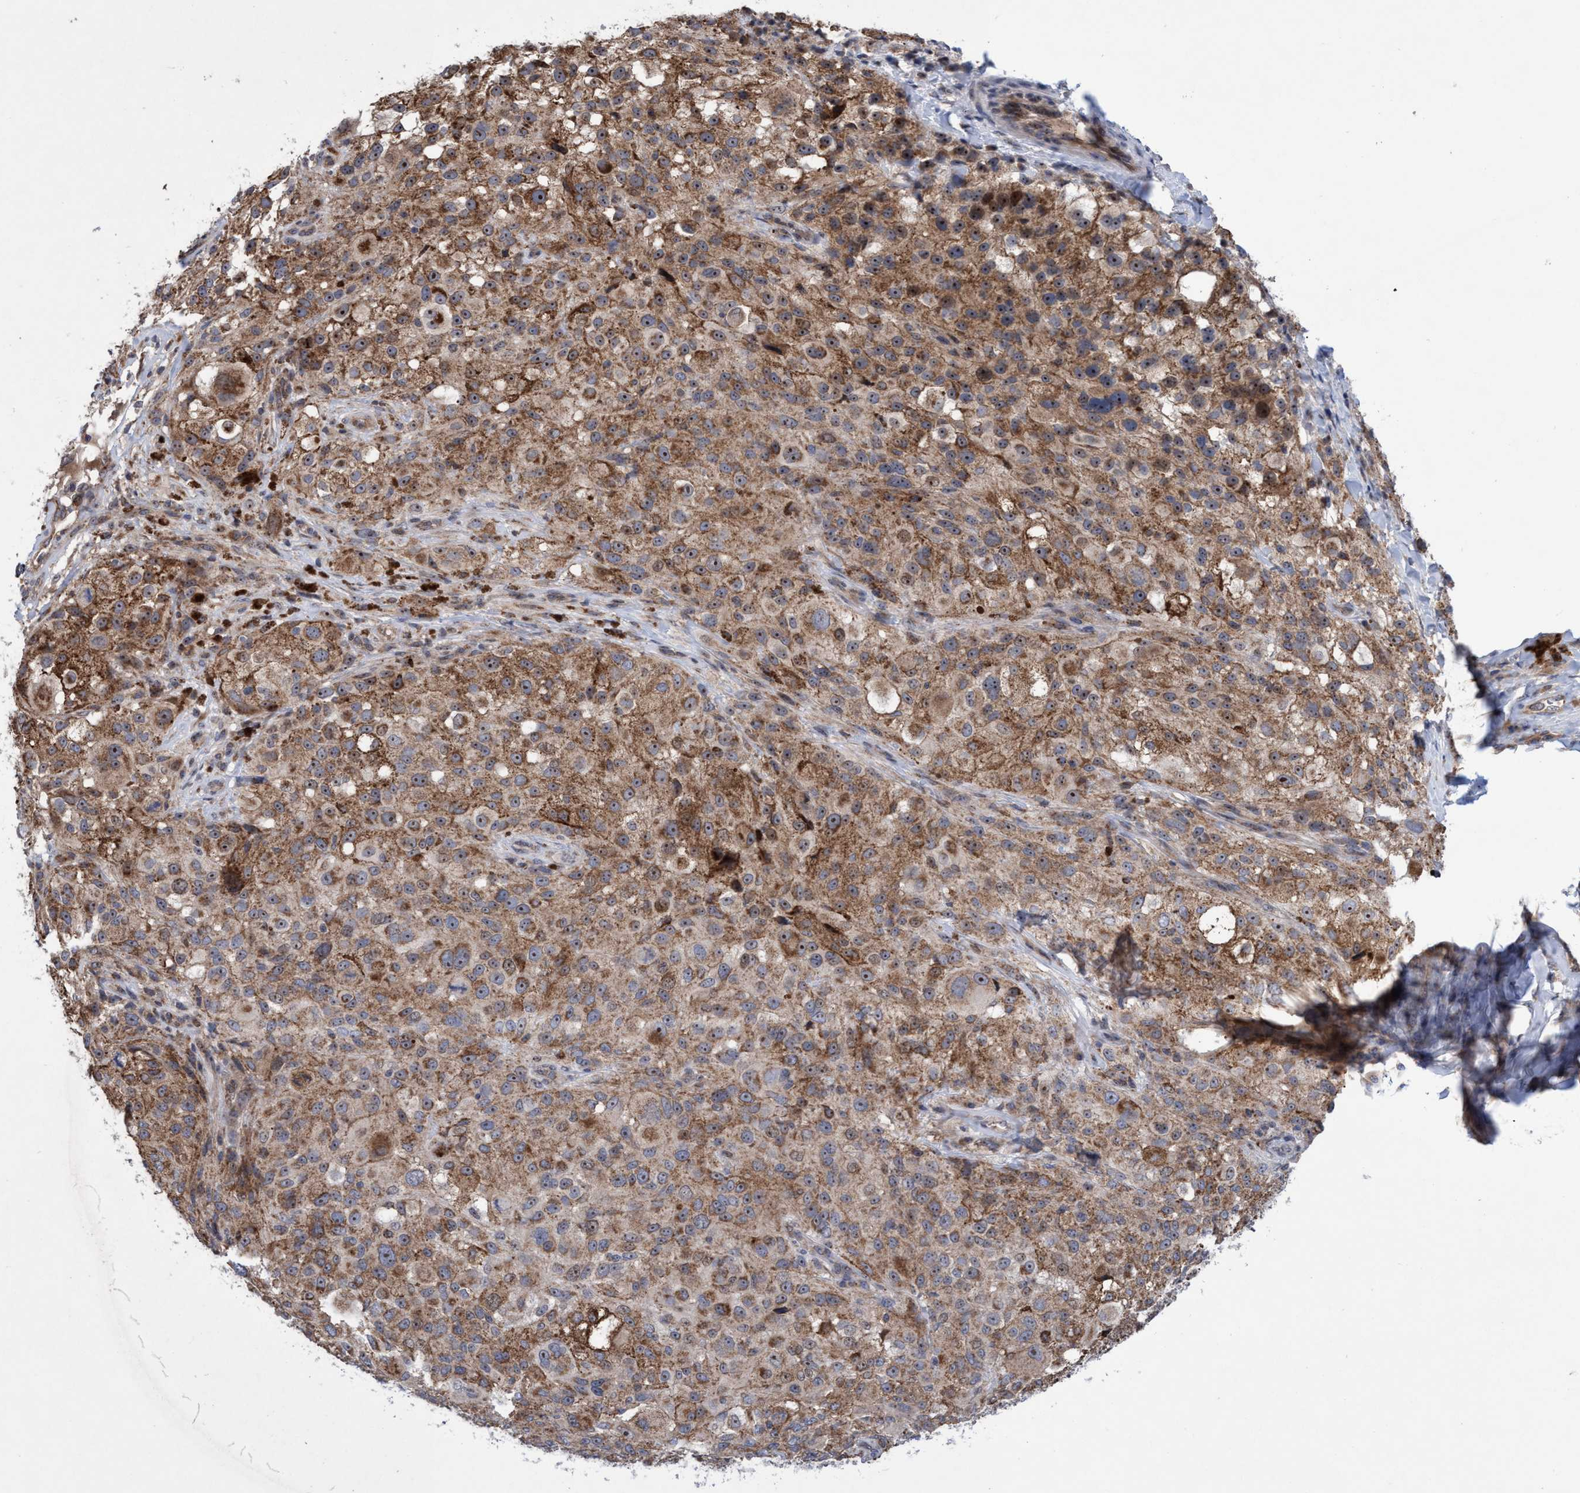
{"staining": {"intensity": "moderate", "quantity": ">75%", "location": "cytoplasmic/membranous,nuclear"}, "tissue": "melanoma", "cell_type": "Tumor cells", "image_type": "cancer", "snomed": [{"axis": "morphology", "description": "Necrosis, NOS"}, {"axis": "morphology", "description": "Malignant melanoma, NOS"}, {"axis": "topography", "description": "Skin"}], "caption": "The immunohistochemical stain highlights moderate cytoplasmic/membranous and nuclear staining in tumor cells of melanoma tissue.", "gene": "P2RY14", "patient": {"sex": "female", "age": 87}}